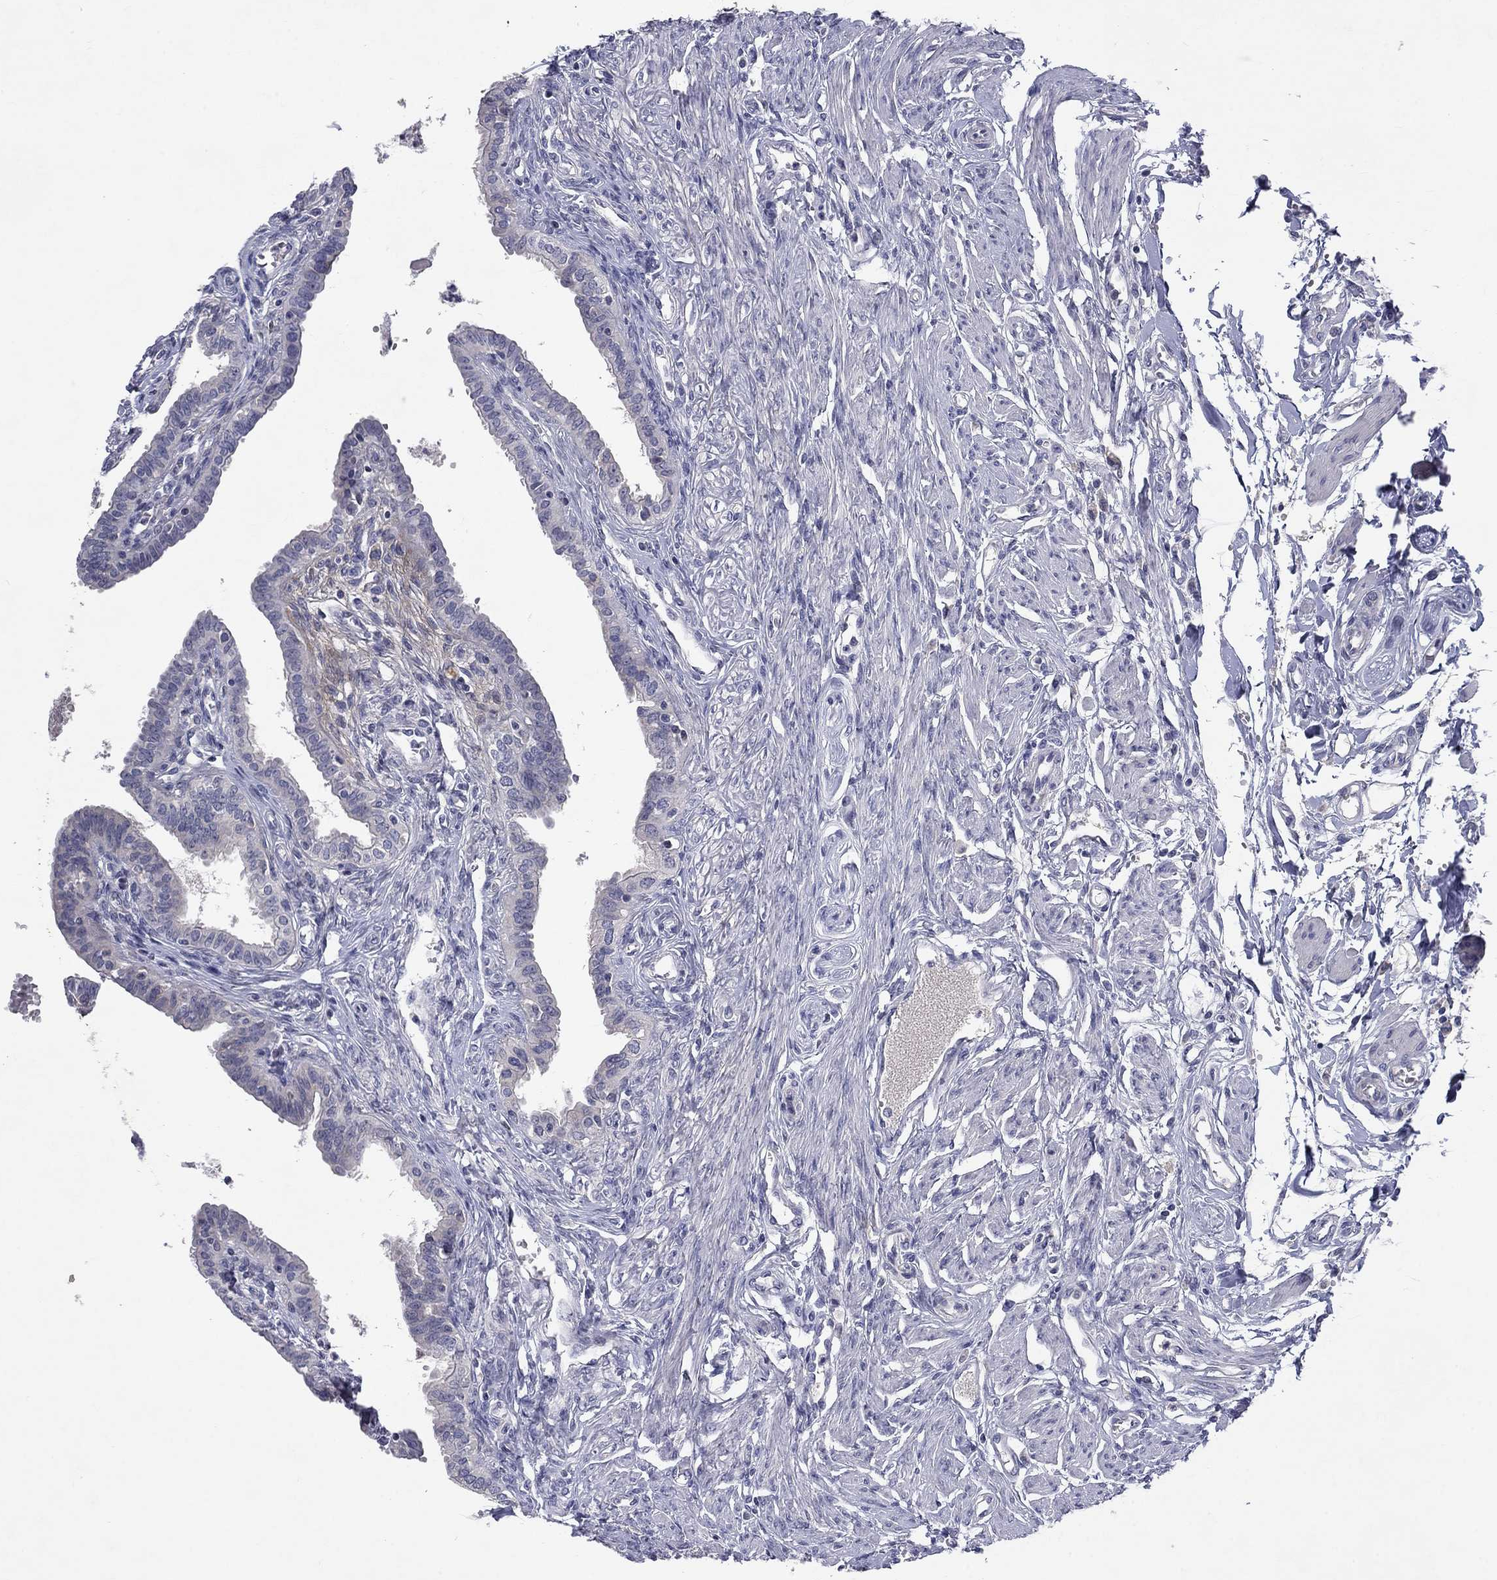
{"staining": {"intensity": "negative", "quantity": "none", "location": "none"}, "tissue": "fallopian tube", "cell_type": "Glandular cells", "image_type": "normal", "snomed": [{"axis": "morphology", "description": "Normal tissue, NOS"}, {"axis": "morphology", "description": "Carcinoma, endometroid"}, {"axis": "topography", "description": "Fallopian tube"}, {"axis": "topography", "description": "Ovary"}], "caption": "IHC micrograph of benign fallopian tube: human fallopian tube stained with DAB (3,3'-diaminobenzidine) exhibits no significant protein staining in glandular cells.", "gene": "CACNA1A", "patient": {"sex": "female", "age": 42}}